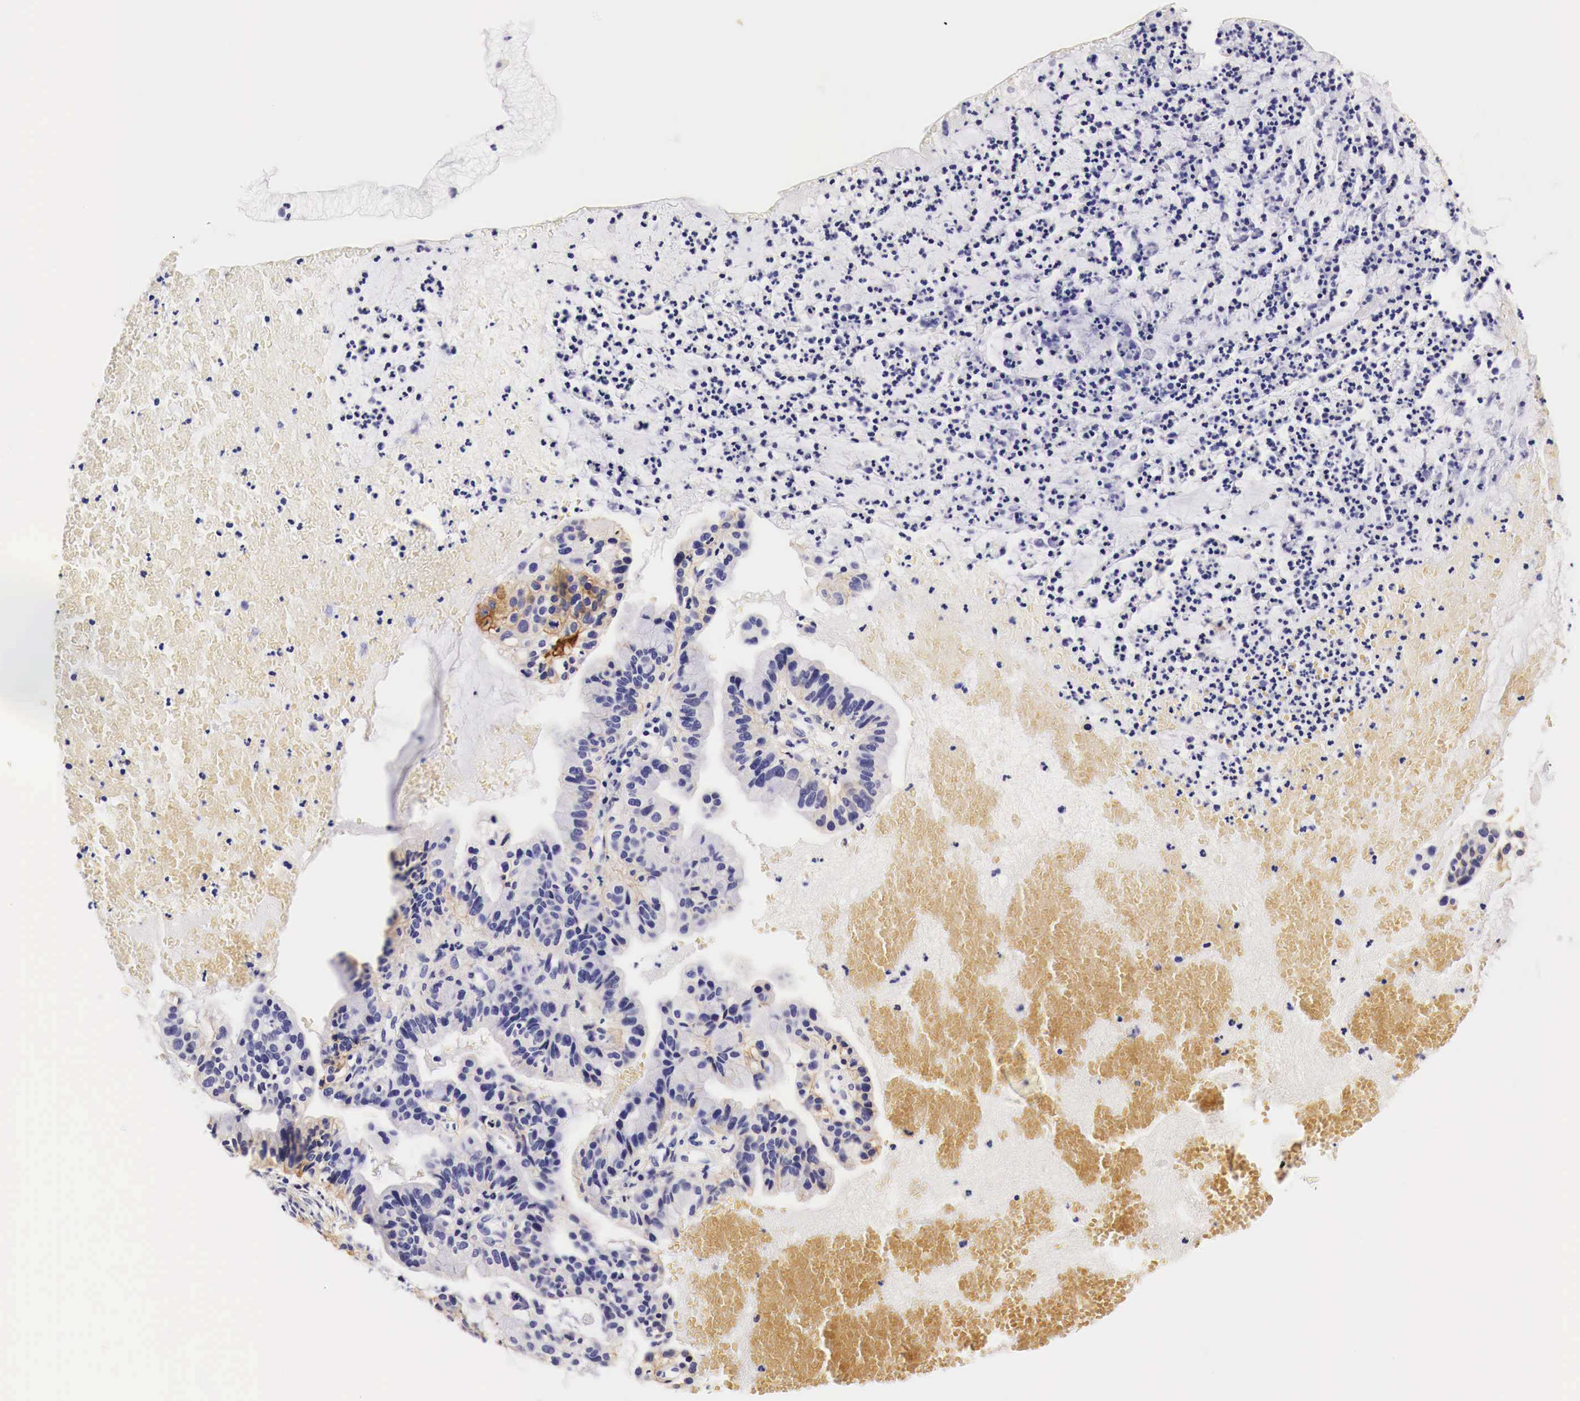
{"staining": {"intensity": "moderate", "quantity": "<25%", "location": "cytoplasmic/membranous"}, "tissue": "cervical cancer", "cell_type": "Tumor cells", "image_type": "cancer", "snomed": [{"axis": "morphology", "description": "Adenocarcinoma, NOS"}, {"axis": "topography", "description": "Cervix"}], "caption": "A low amount of moderate cytoplasmic/membranous positivity is identified in approximately <25% of tumor cells in cervical cancer tissue.", "gene": "EGFR", "patient": {"sex": "female", "age": 41}}